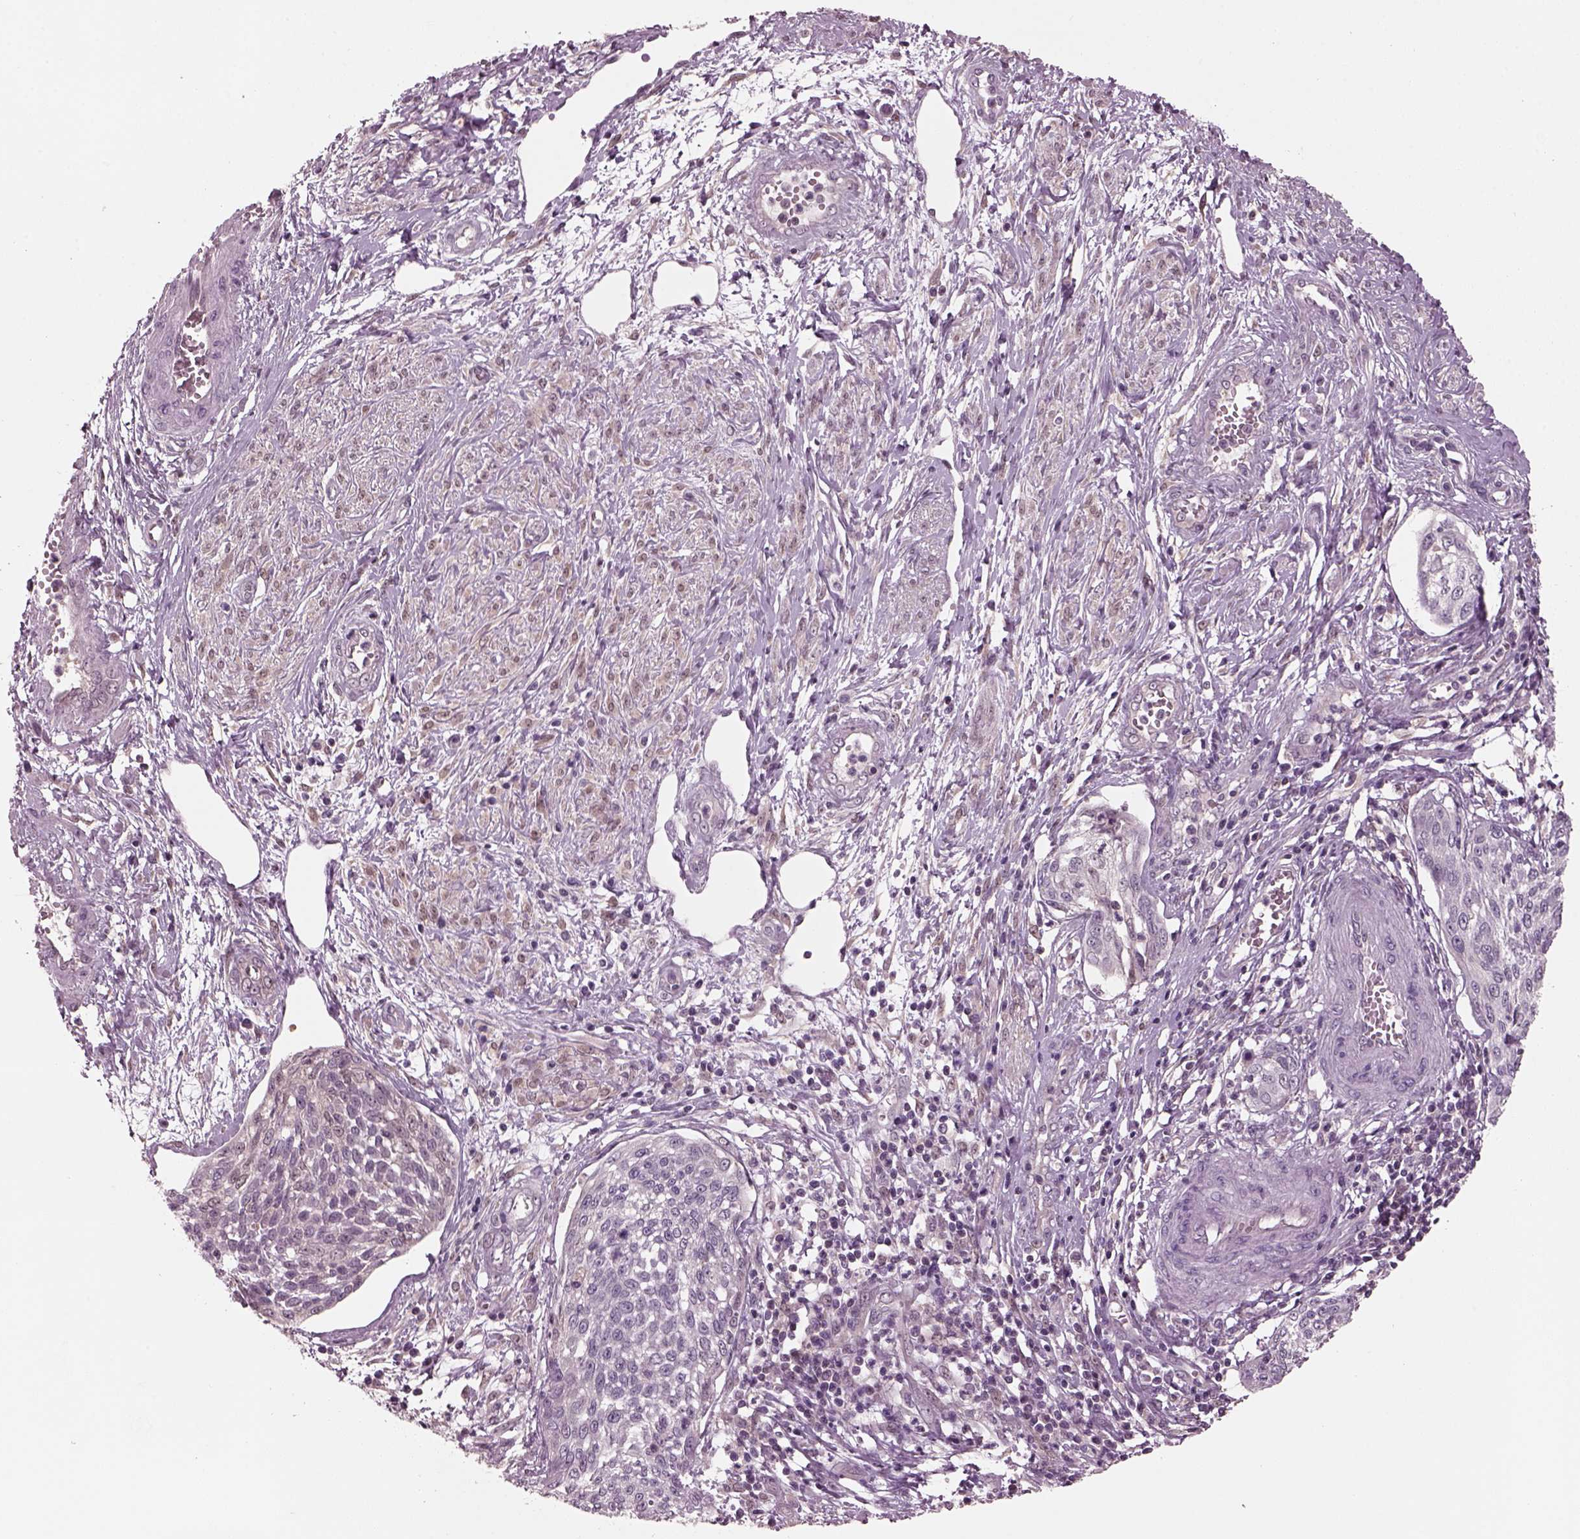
{"staining": {"intensity": "negative", "quantity": "none", "location": "none"}, "tissue": "cervical cancer", "cell_type": "Tumor cells", "image_type": "cancer", "snomed": [{"axis": "morphology", "description": "Squamous cell carcinoma, NOS"}, {"axis": "topography", "description": "Cervix"}], "caption": "A histopathology image of cervical cancer (squamous cell carcinoma) stained for a protein reveals no brown staining in tumor cells.", "gene": "SRI", "patient": {"sex": "female", "age": 34}}